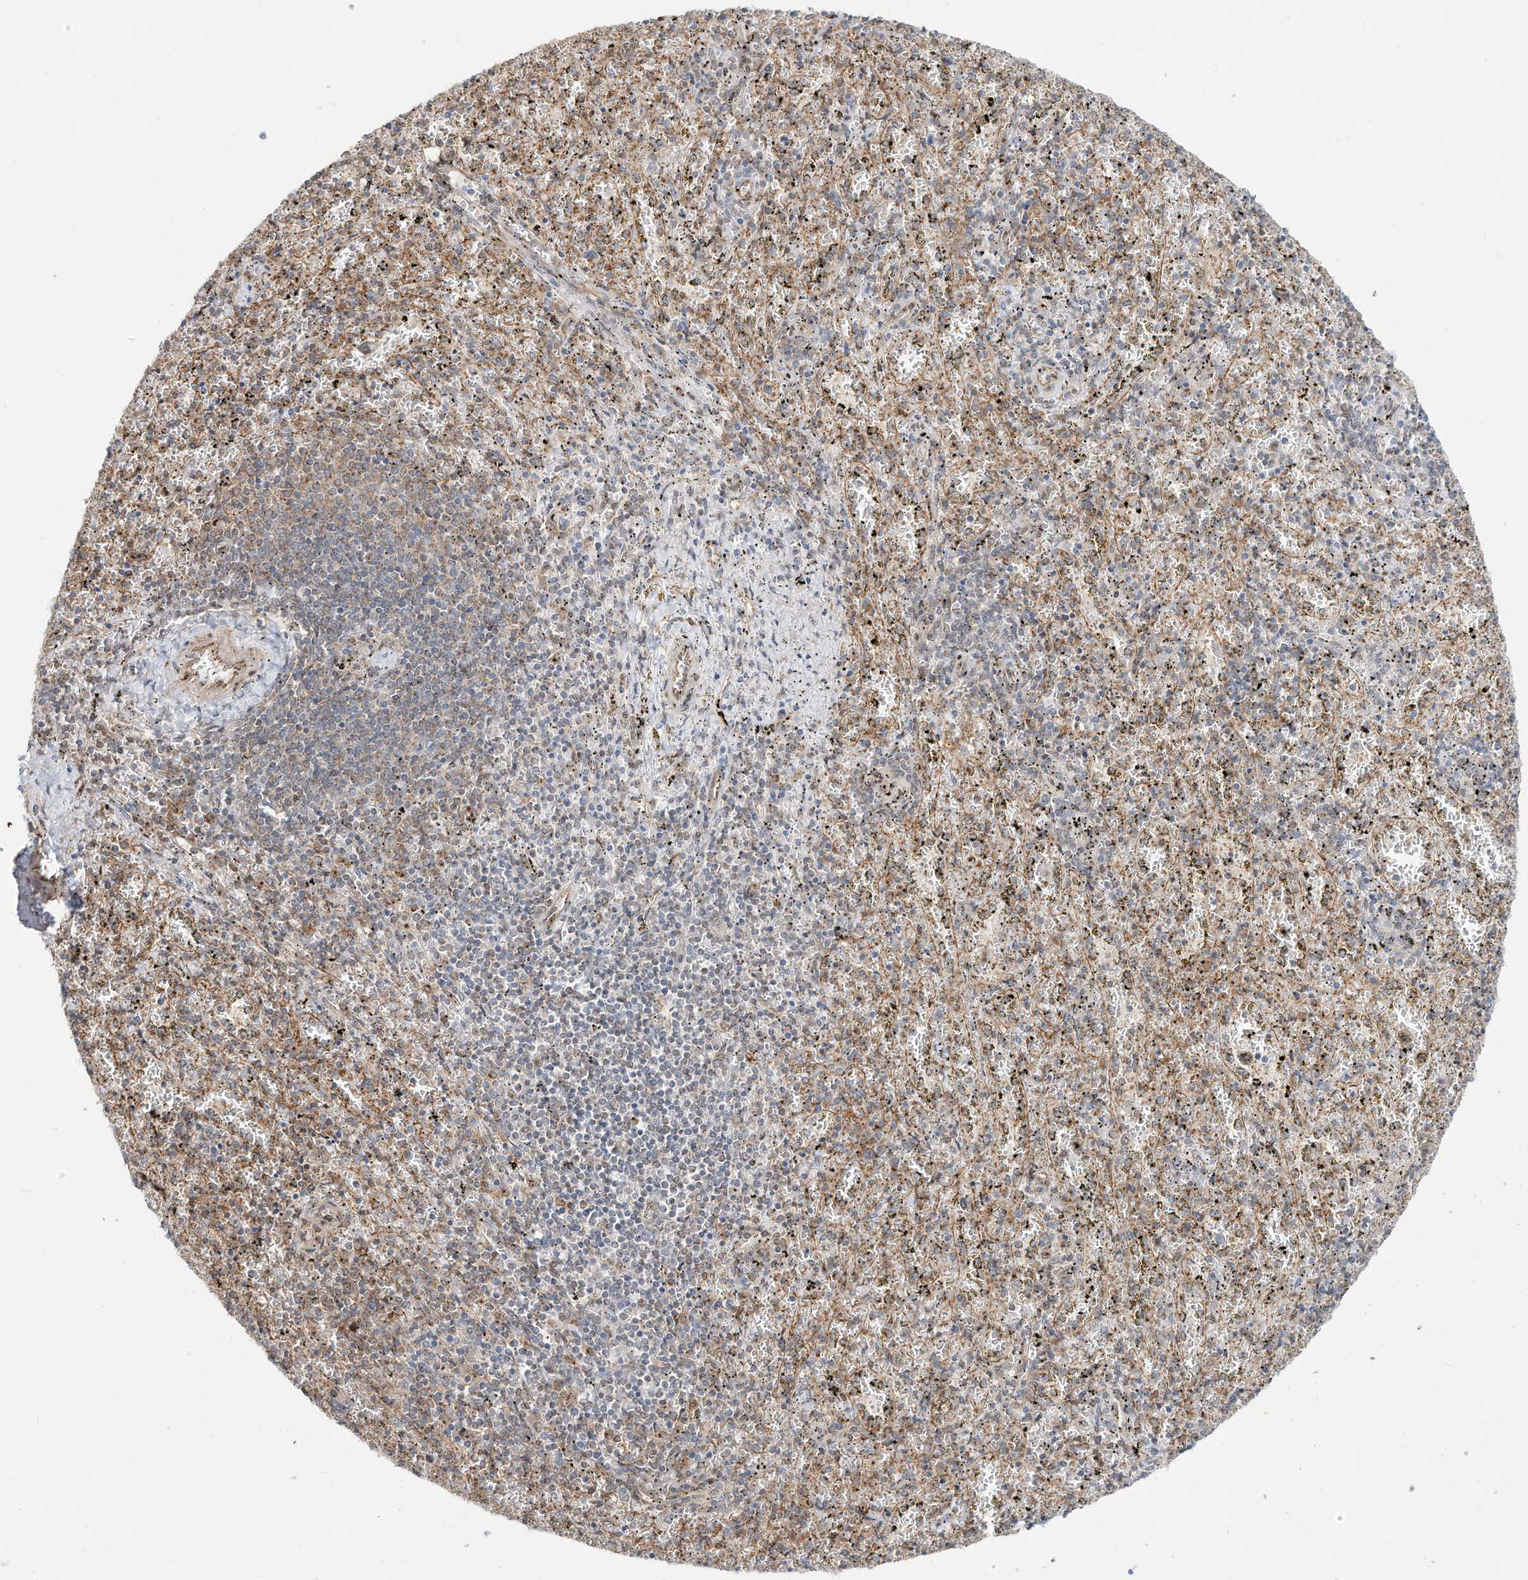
{"staining": {"intensity": "moderate", "quantity": "25%-75%", "location": "cytoplasmic/membranous"}, "tissue": "spleen", "cell_type": "Cells in red pulp", "image_type": "normal", "snomed": [{"axis": "morphology", "description": "Normal tissue, NOS"}, {"axis": "topography", "description": "Spleen"}], "caption": "Immunohistochemical staining of benign human spleen reveals medium levels of moderate cytoplasmic/membranous expression in approximately 25%-75% of cells in red pulp.", "gene": "CUX1", "patient": {"sex": "male", "age": 11}}